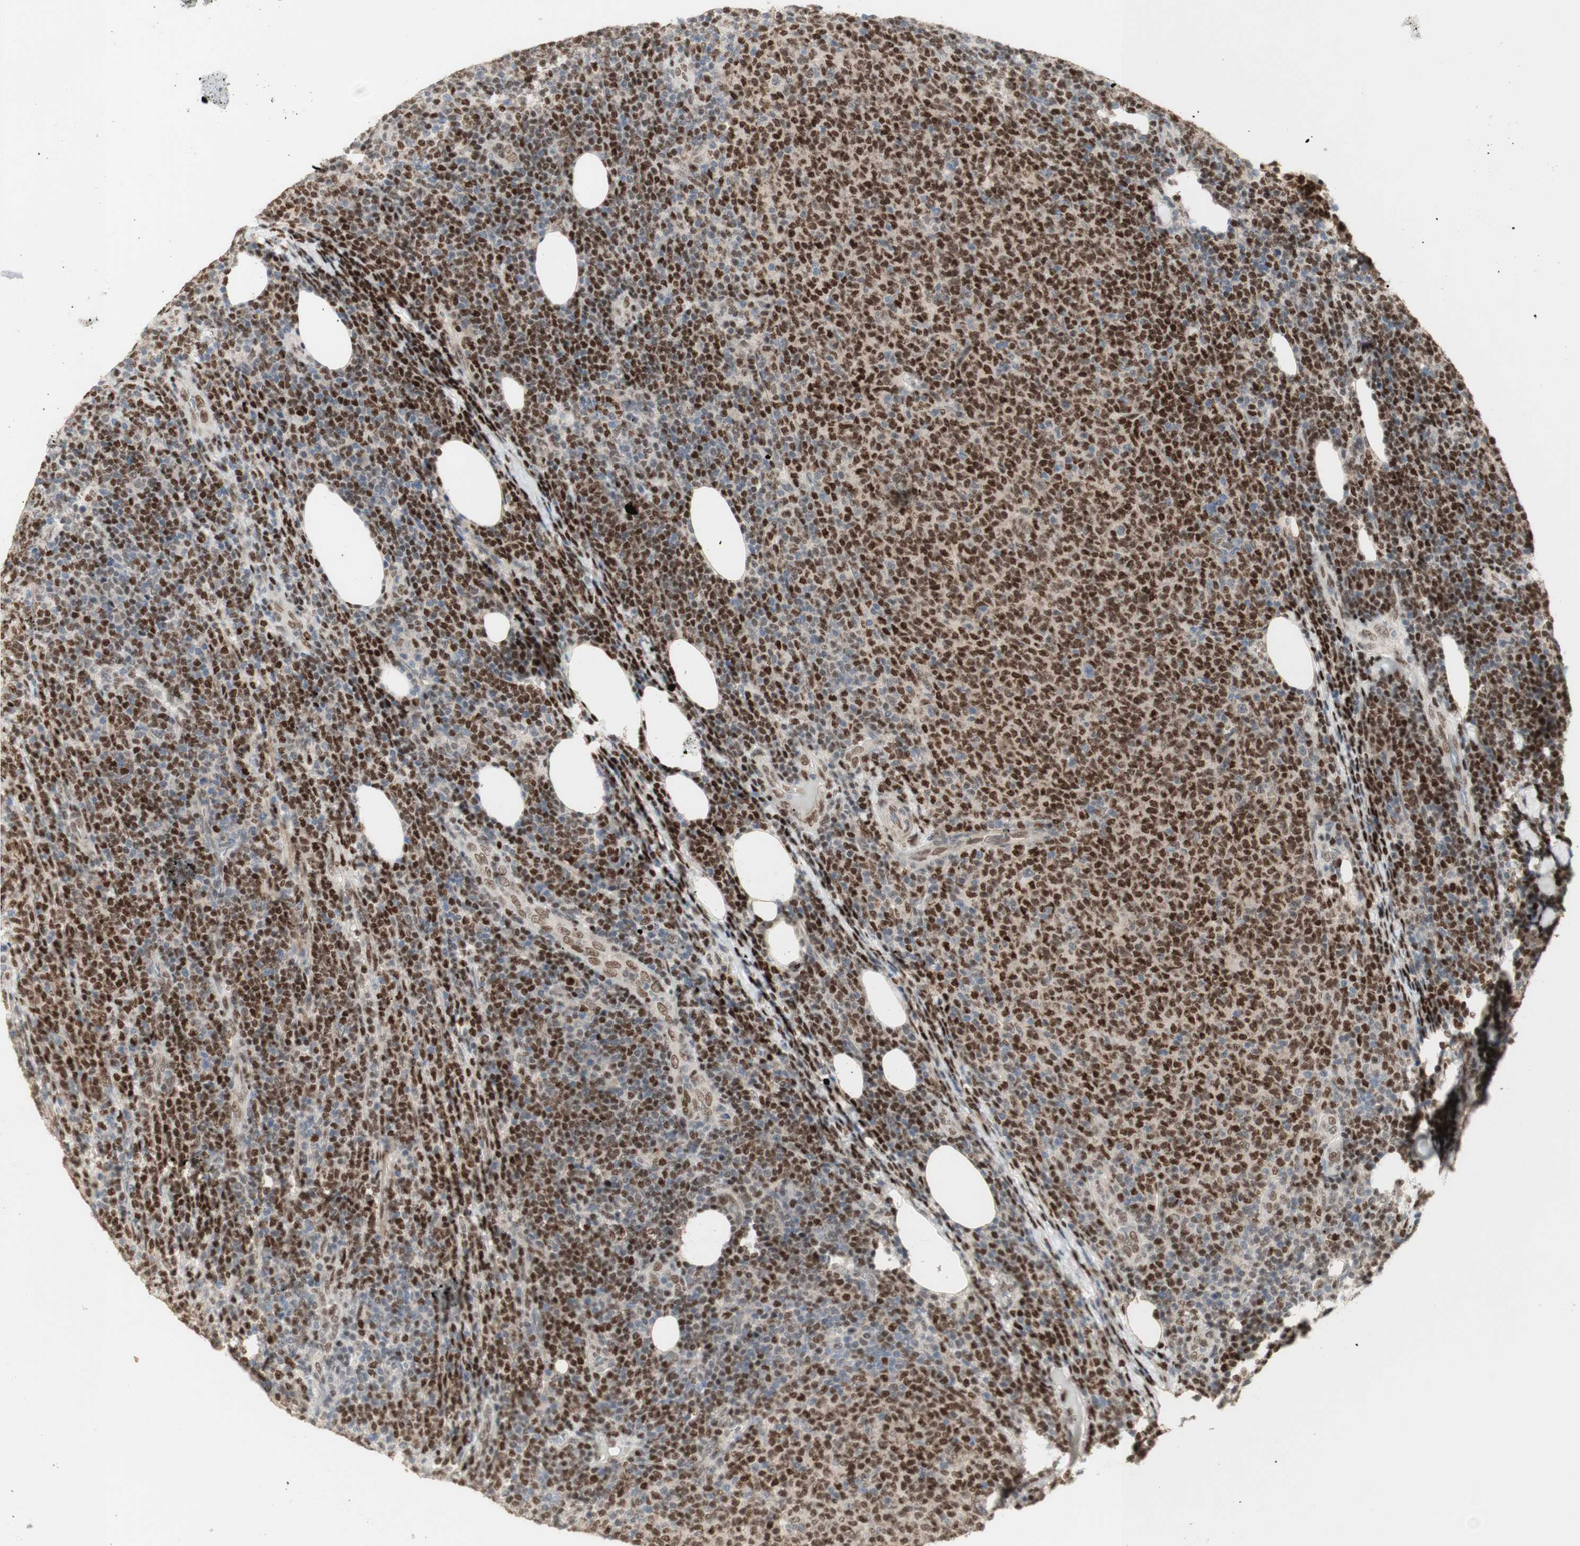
{"staining": {"intensity": "moderate", "quantity": ">75%", "location": "nuclear"}, "tissue": "lymphoma", "cell_type": "Tumor cells", "image_type": "cancer", "snomed": [{"axis": "morphology", "description": "Malignant lymphoma, non-Hodgkin's type, Low grade"}, {"axis": "topography", "description": "Lymph node"}], "caption": "There is medium levels of moderate nuclear staining in tumor cells of malignant lymphoma, non-Hodgkin's type (low-grade), as demonstrated by immunohistochemical staining (brown color).", "gene": "FOXP1", "patient": {"sex": "male", "age": 66}}